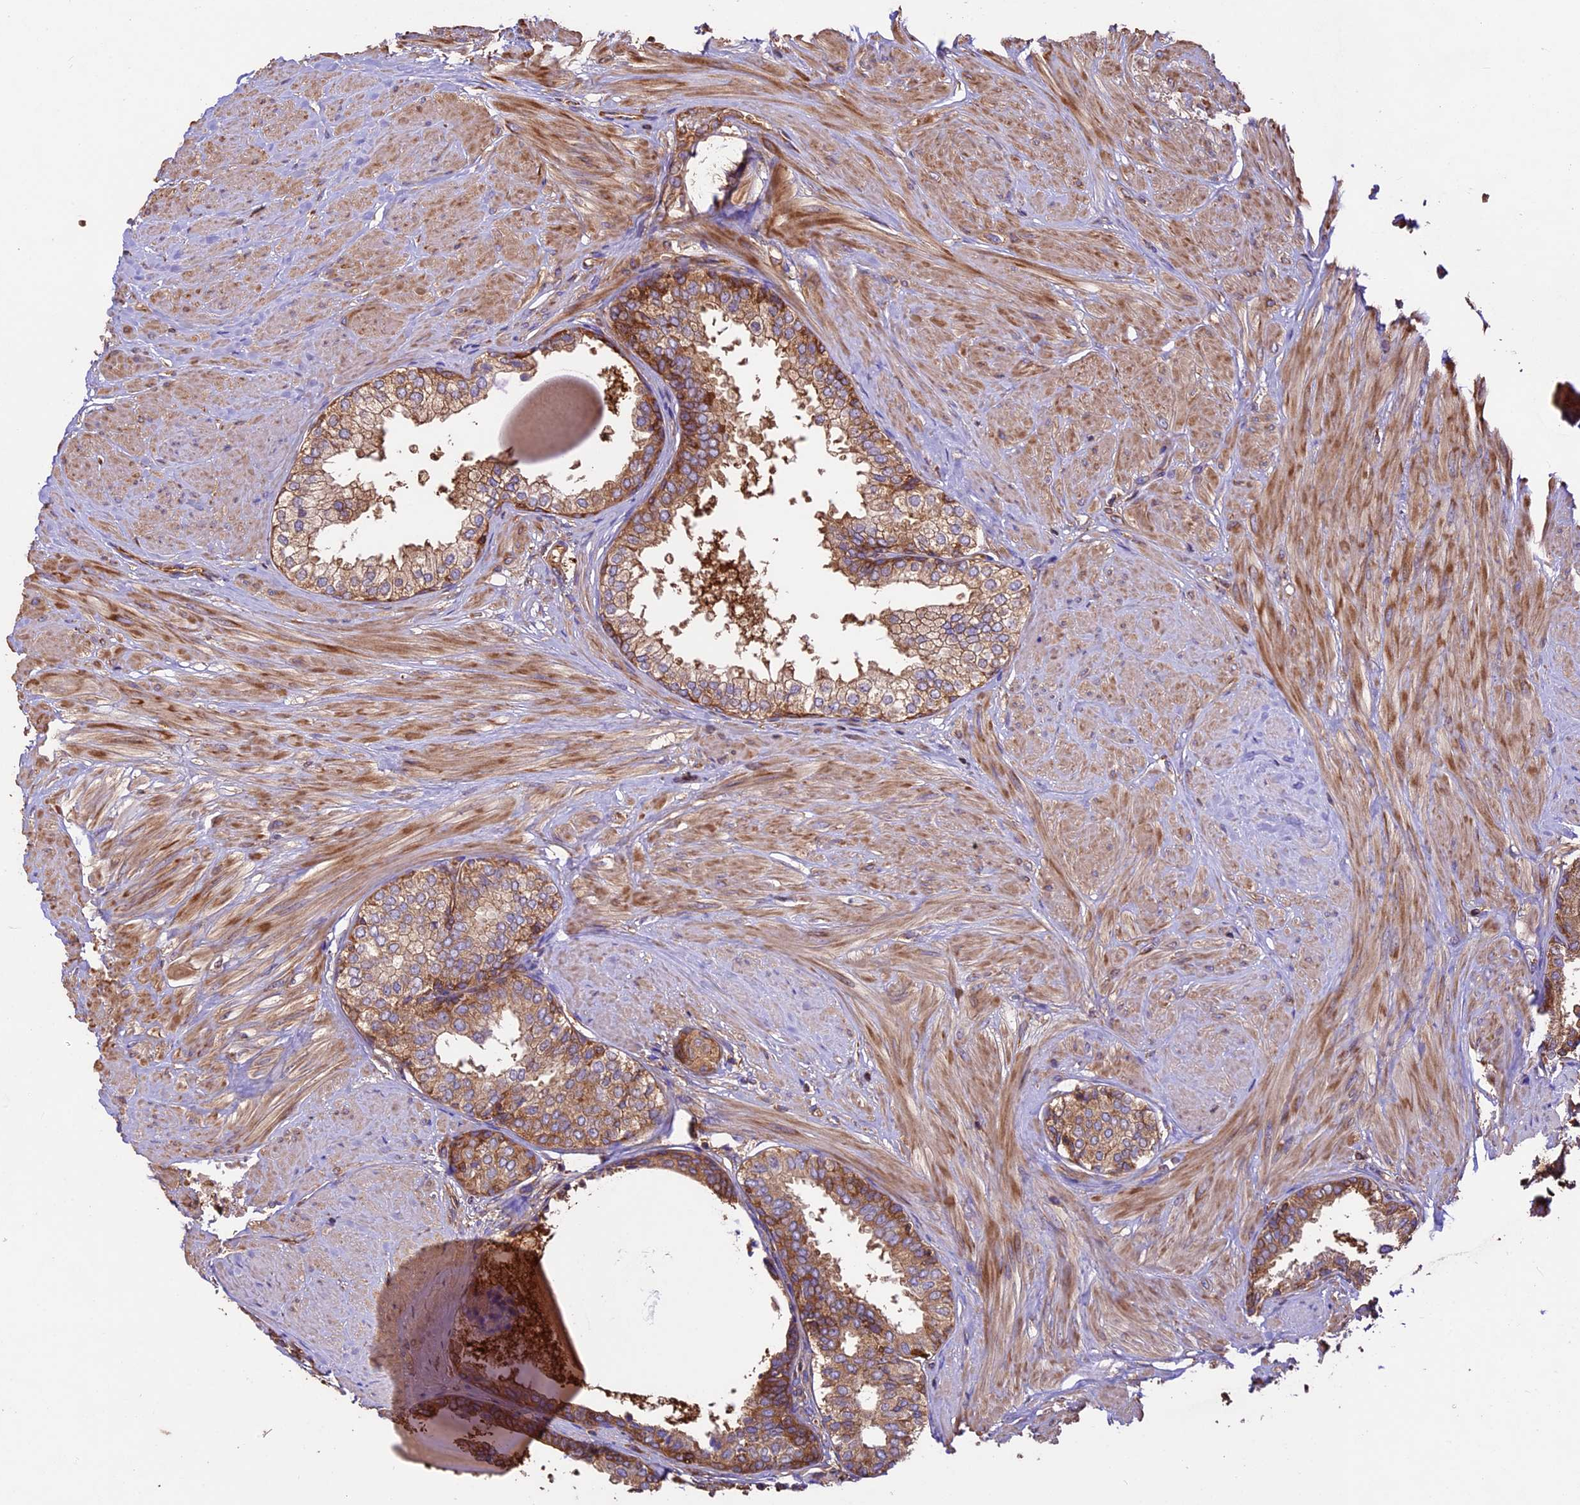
{"staining": {"intensity": "strong", "quantity": ">75%", "location": "cytoplasmic/membranous"}, "tissue": "prostate", "cell_type": "Glandular cells", "image_type": "normal", "snomed": [{"axis": "morphology", "description": "Normal tissue, NOS"}, {"axis": "topography", "description": "Prostate"}], "caption": "High-magnification brightfield microscopy of normal prostate stained with DAB (3,3'-diaminobenzidine) (brown) and counterstained with hematoxylin (blue). glandular cells exhibit strong cytoplasmic/membranous positivity is appreciated in approximately>75% of cells.", "gene": "KARS1", "patient": {"sex": "male", "age": 48}}